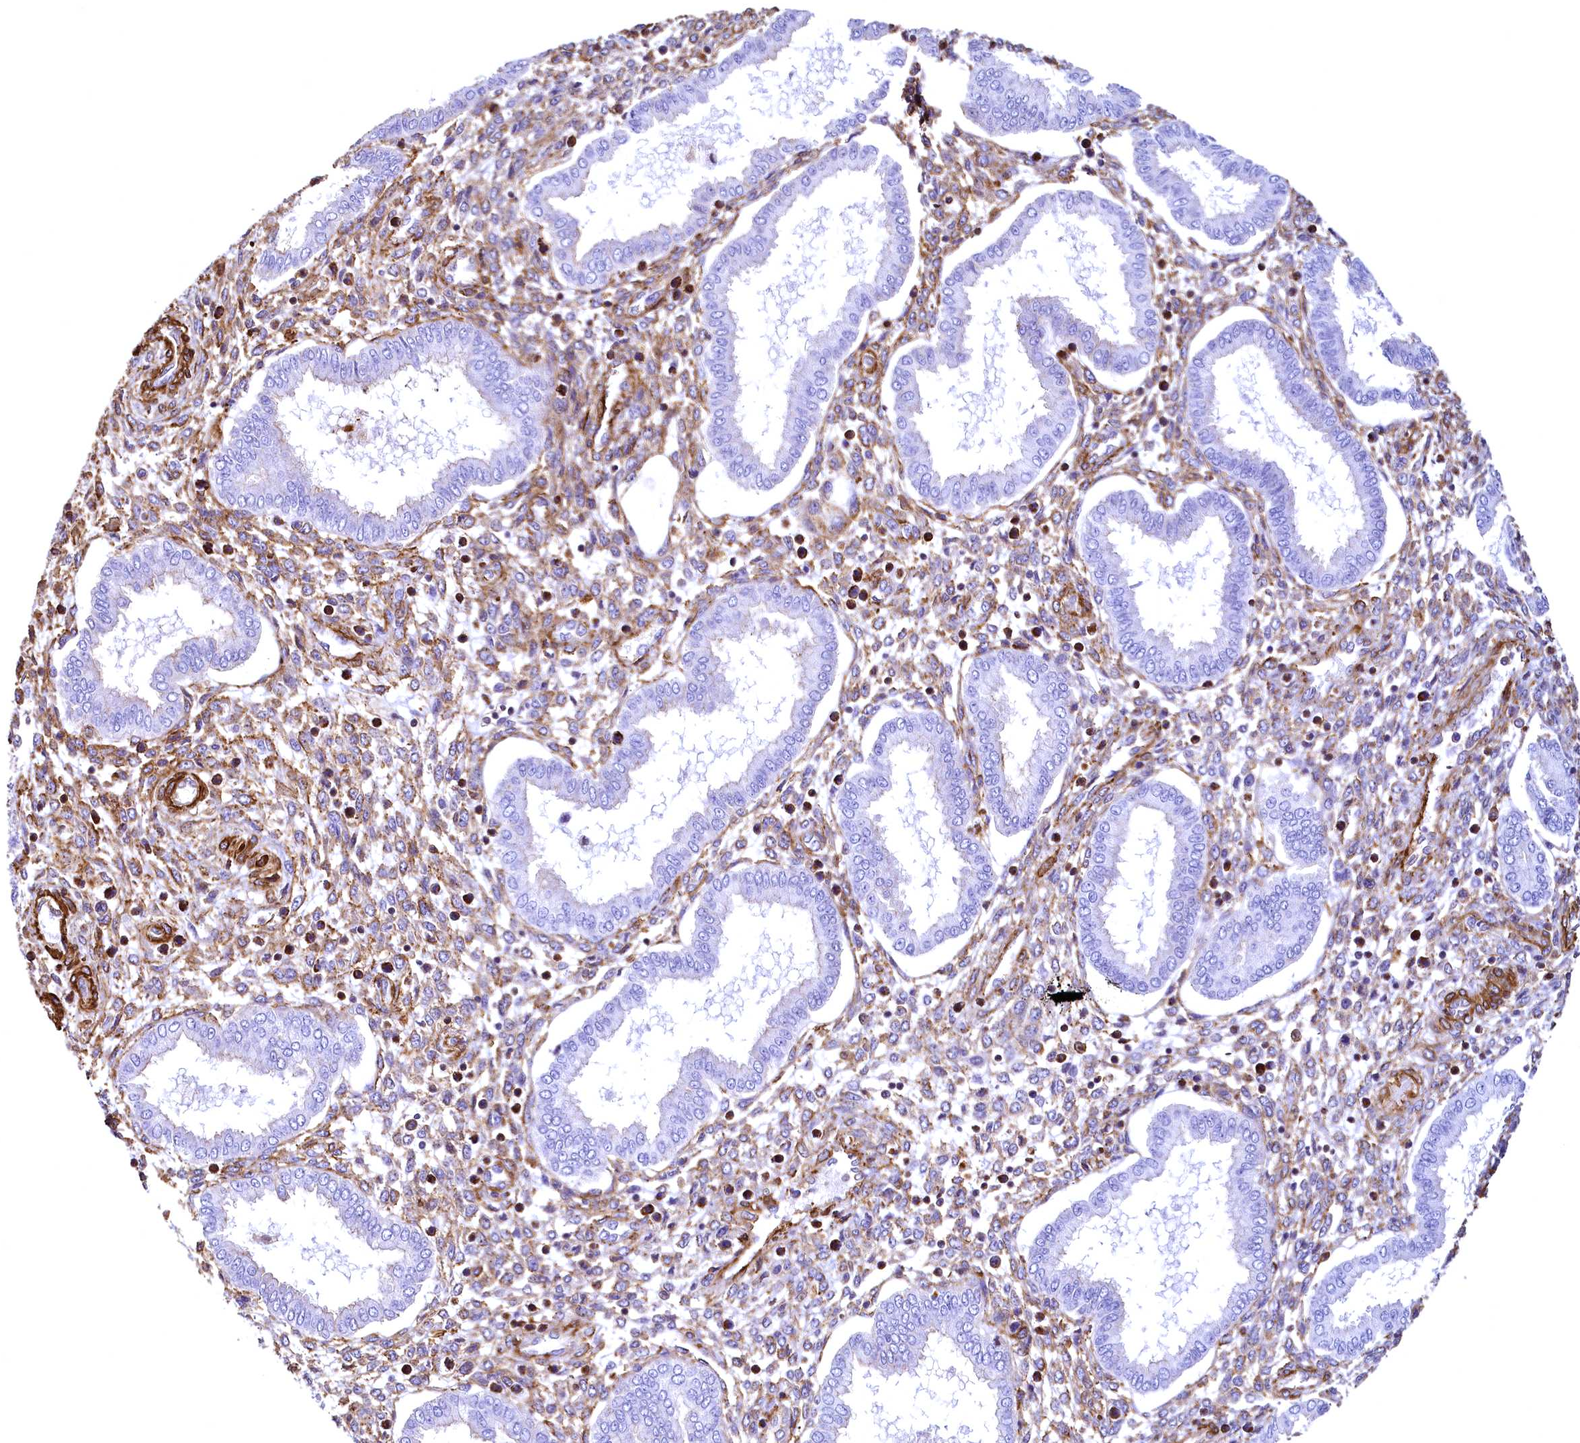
{"staining": {"intensity": "moderate", "quantity": "25%-75%", "location": "cytoplasmic/membranous"}, "tissue": "endometrium", "cell_type": "Cells in endometrial stroma", "image_type": "normal", "snomed": [{"axis": "morphology", "description": "Normal tissue, NOS"}, {"axis": "topography", "description": "Endometrium"}], "caption": "The photomicrograph exhibits staining of unremarkable endometrium, revealing moderate cytoplasmic/membranous protein positivity (brown color) within cells in endometrial stroma.", "gene": "THBS1", "patient": {"sex": "female", "age": 24}}